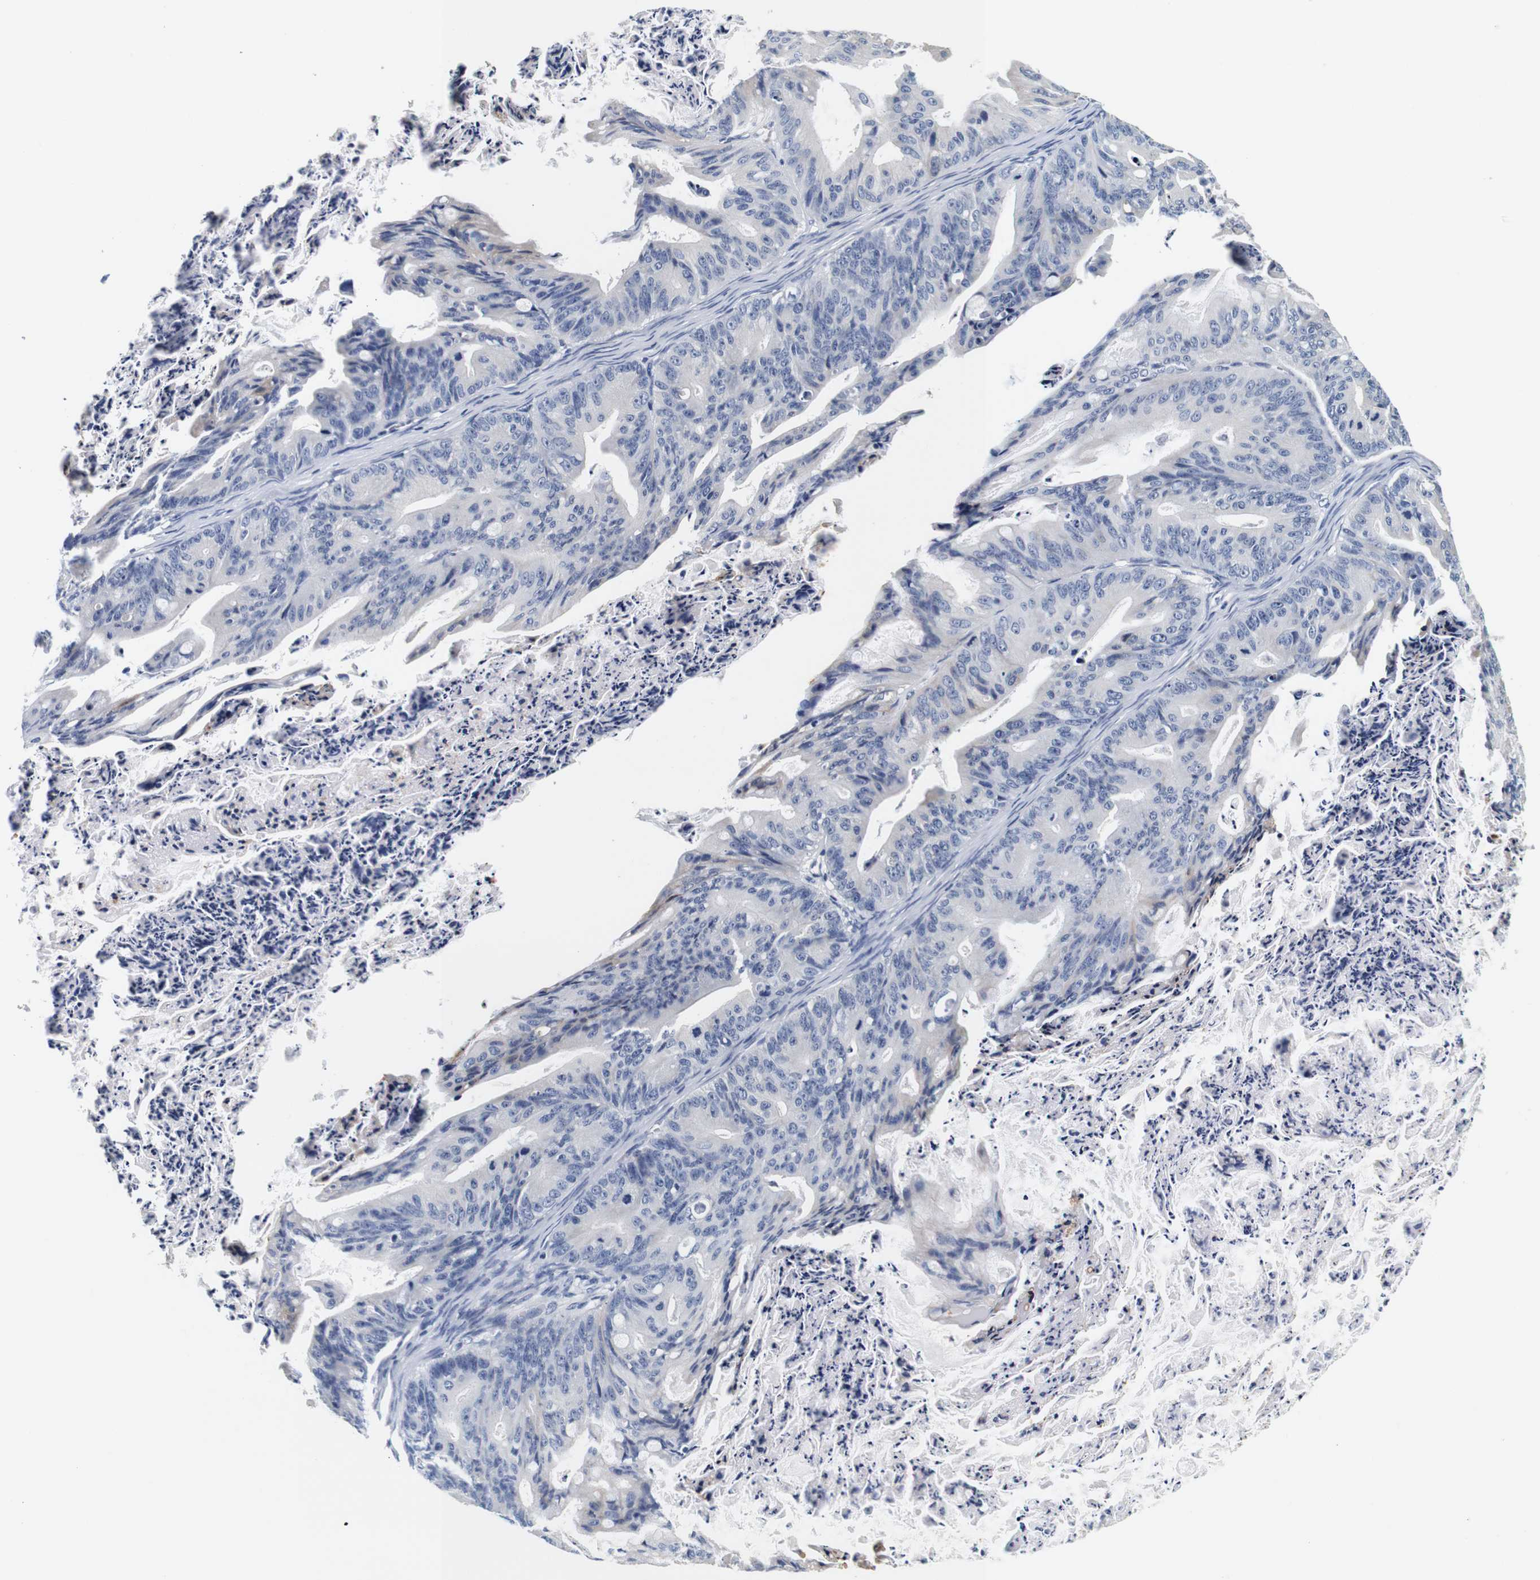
{"staining": {"intensity": "negative", "quantity": "none", "location": "none"}, "tissue": "ovarian cancer", "cell_type": "Tumor cells", "image_type": "cancer", "snomed": [{"axis": "morphology", "description": "Cystadenocarcinoma, mucinous, NOS"}, {"axis": "topography", "description": "Ovary"}], "caption": "DAB (3,3'-diaminobenzidine) immunohistochemical staining of human ovarian cancer displays no significant expression in tumor cells.", "gene": "GP1BA", "patient": {"sex": "female", "age": 37}}